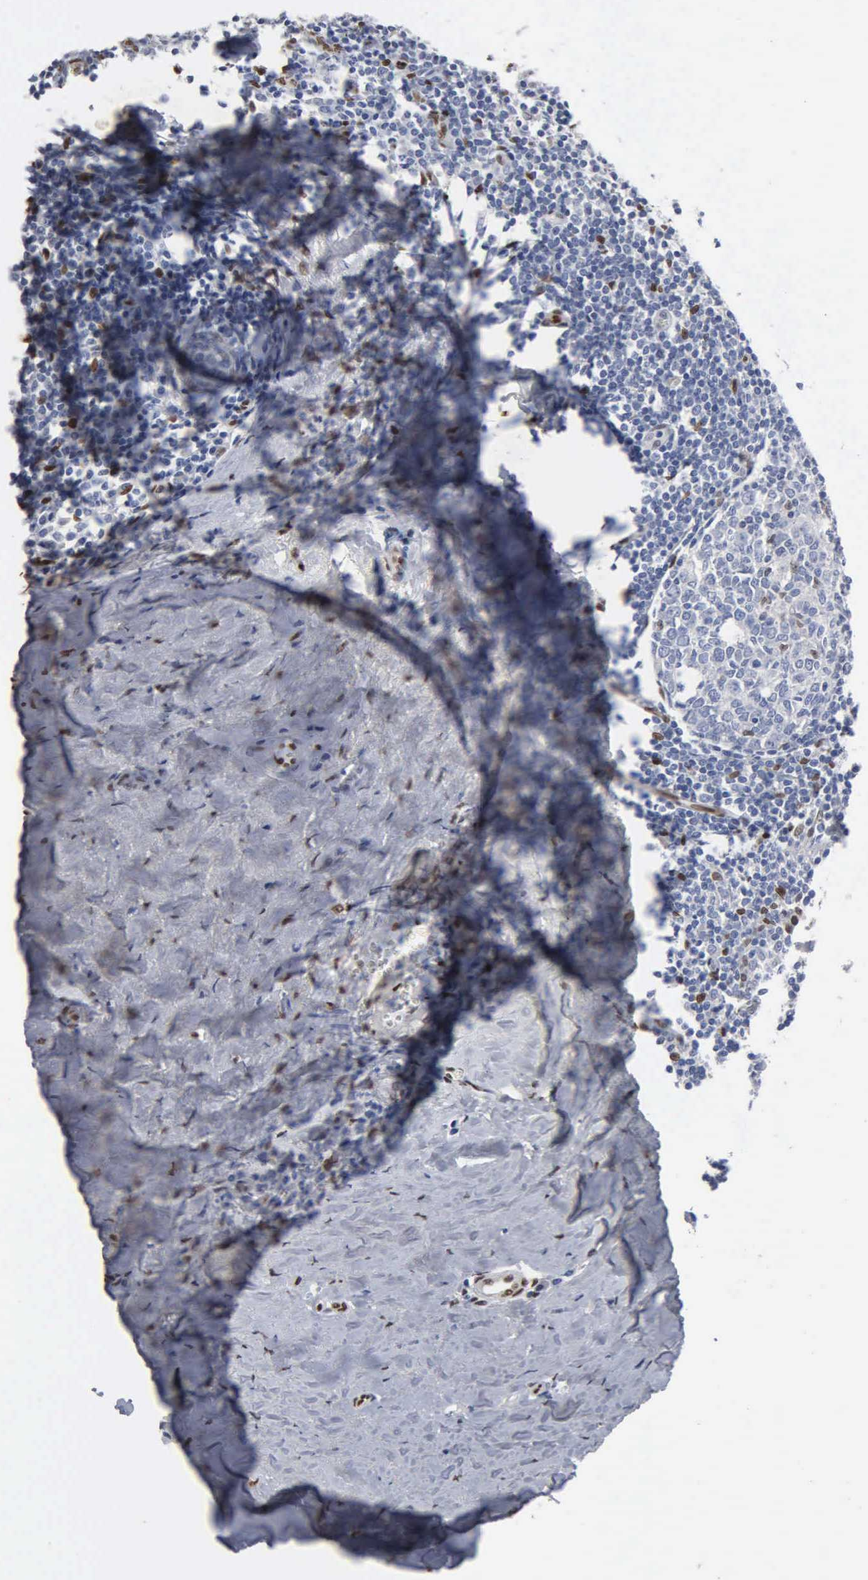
{"staining": {"intensity": "negative", "quantity": "none", "location": "none"}, "tissue": "tonsil", "cell_type": "Germinal center cells", "image_type": "normal", "snomed": [{"axis": "morphology", "description": "Normal tissue, NOS"}, {"axis": "topography", "description": "Tonsil"}], "caption": "Immunohistochemistry (IHC) photomicrograph of benign tonsil: human tonsil stained with DAB (3,3'-diaminobenzidine) exhibits no significant protein positivity in germinal center cells.", "gene": "FGF2", "patient": {"sex": "female", "age": 41}}